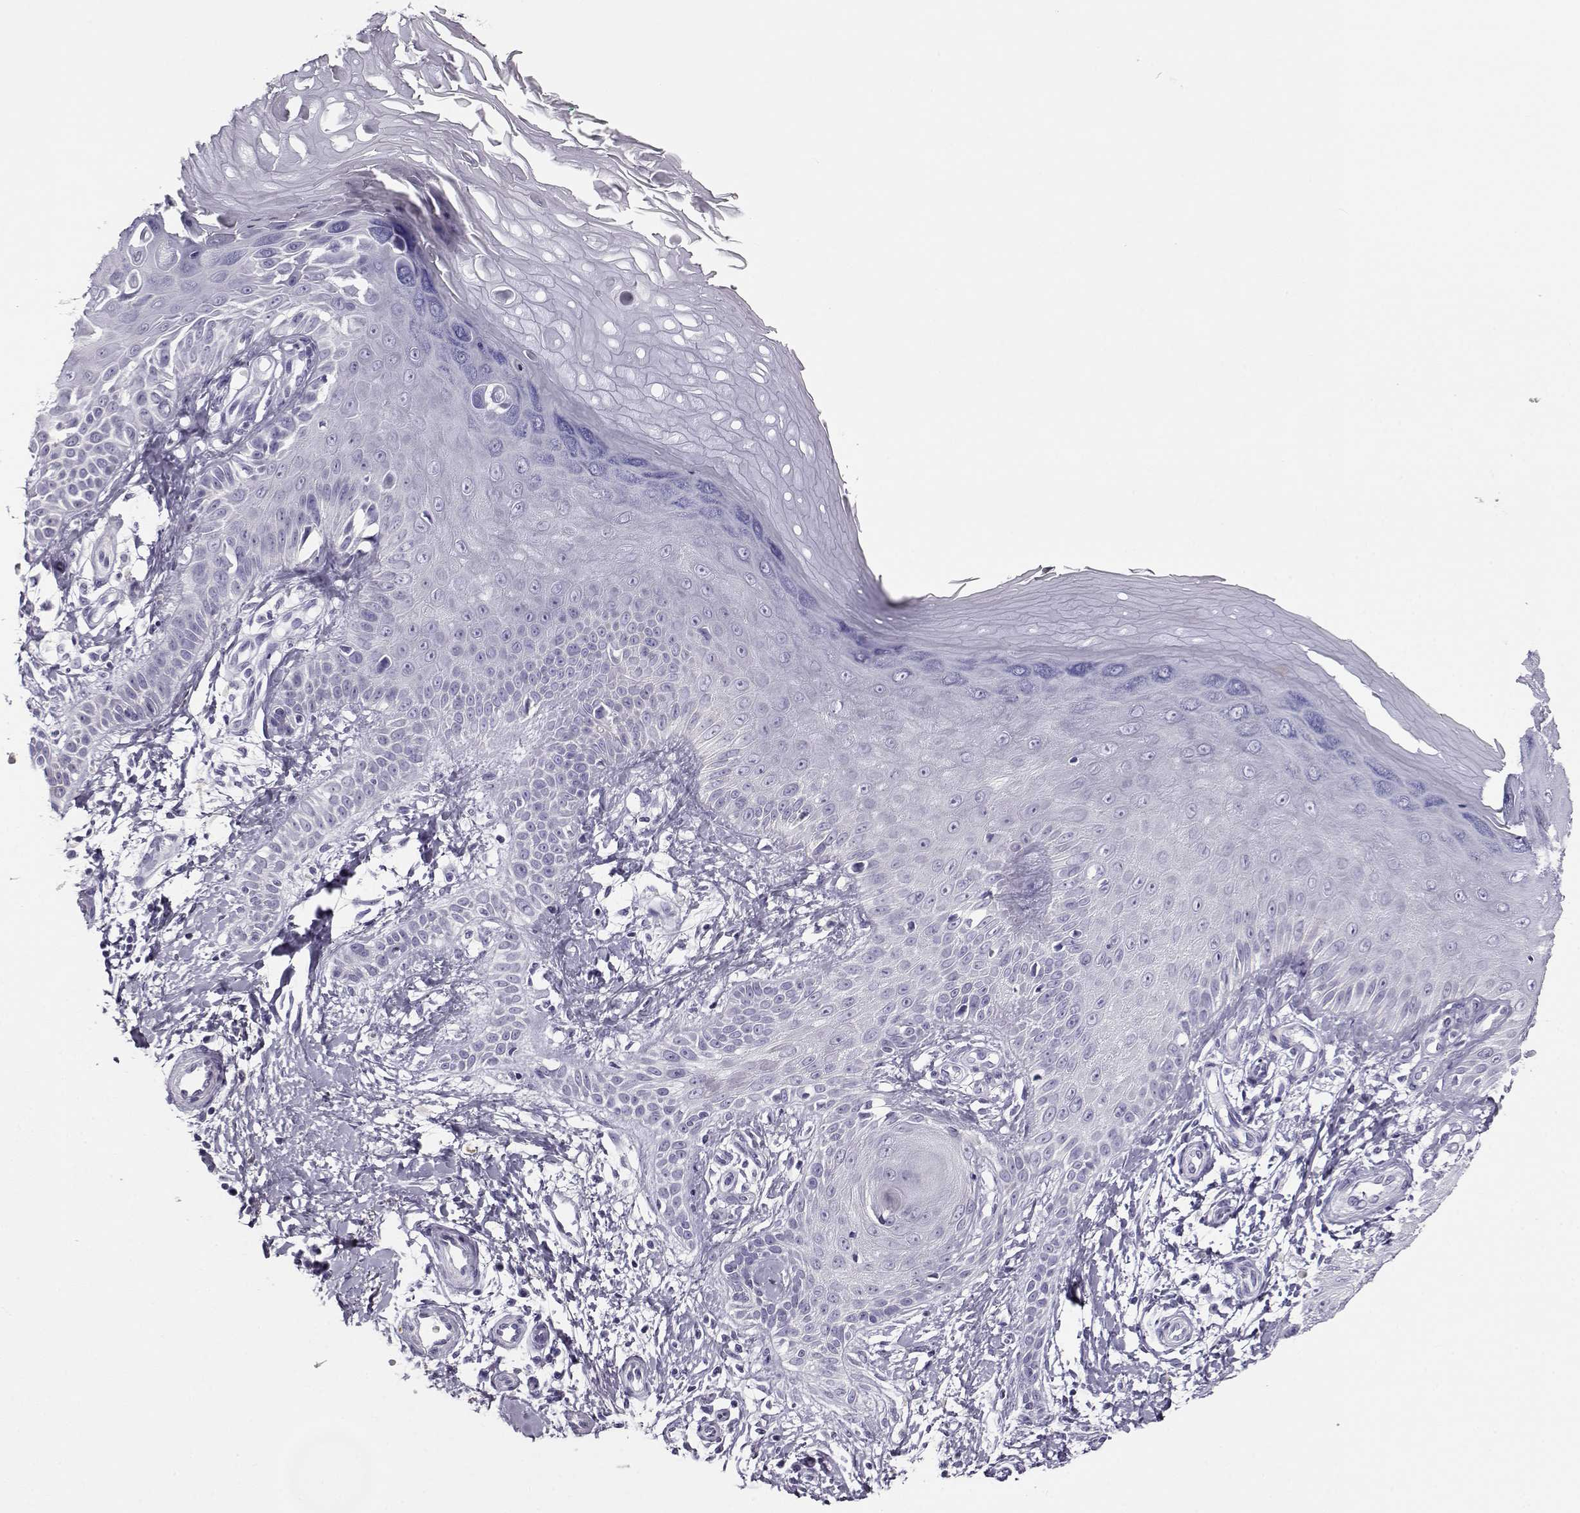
{"staining": {"intensity": "negative", "quantity": "none", "location": "none"}, "tissue": "skin", "cell_type": "Fibroblasts", "image_type": "normal", "snomed": [{"axis": "morphology", "description": "Normal tissue, NOS"}, {"axis": "morphology", "description": "Inflammation, NOS"}, {"axis": "morphology", "description": "Fibrosis, NOS"}, {"axis": "topography", "description": "Skin"}], "caption": "Human skin stained for a protein using immunohistochemistry demonstrates no expression in fibroblasts.", "gene": "RHOXF2B", "patient": {"sex": "male", "age": 71}}